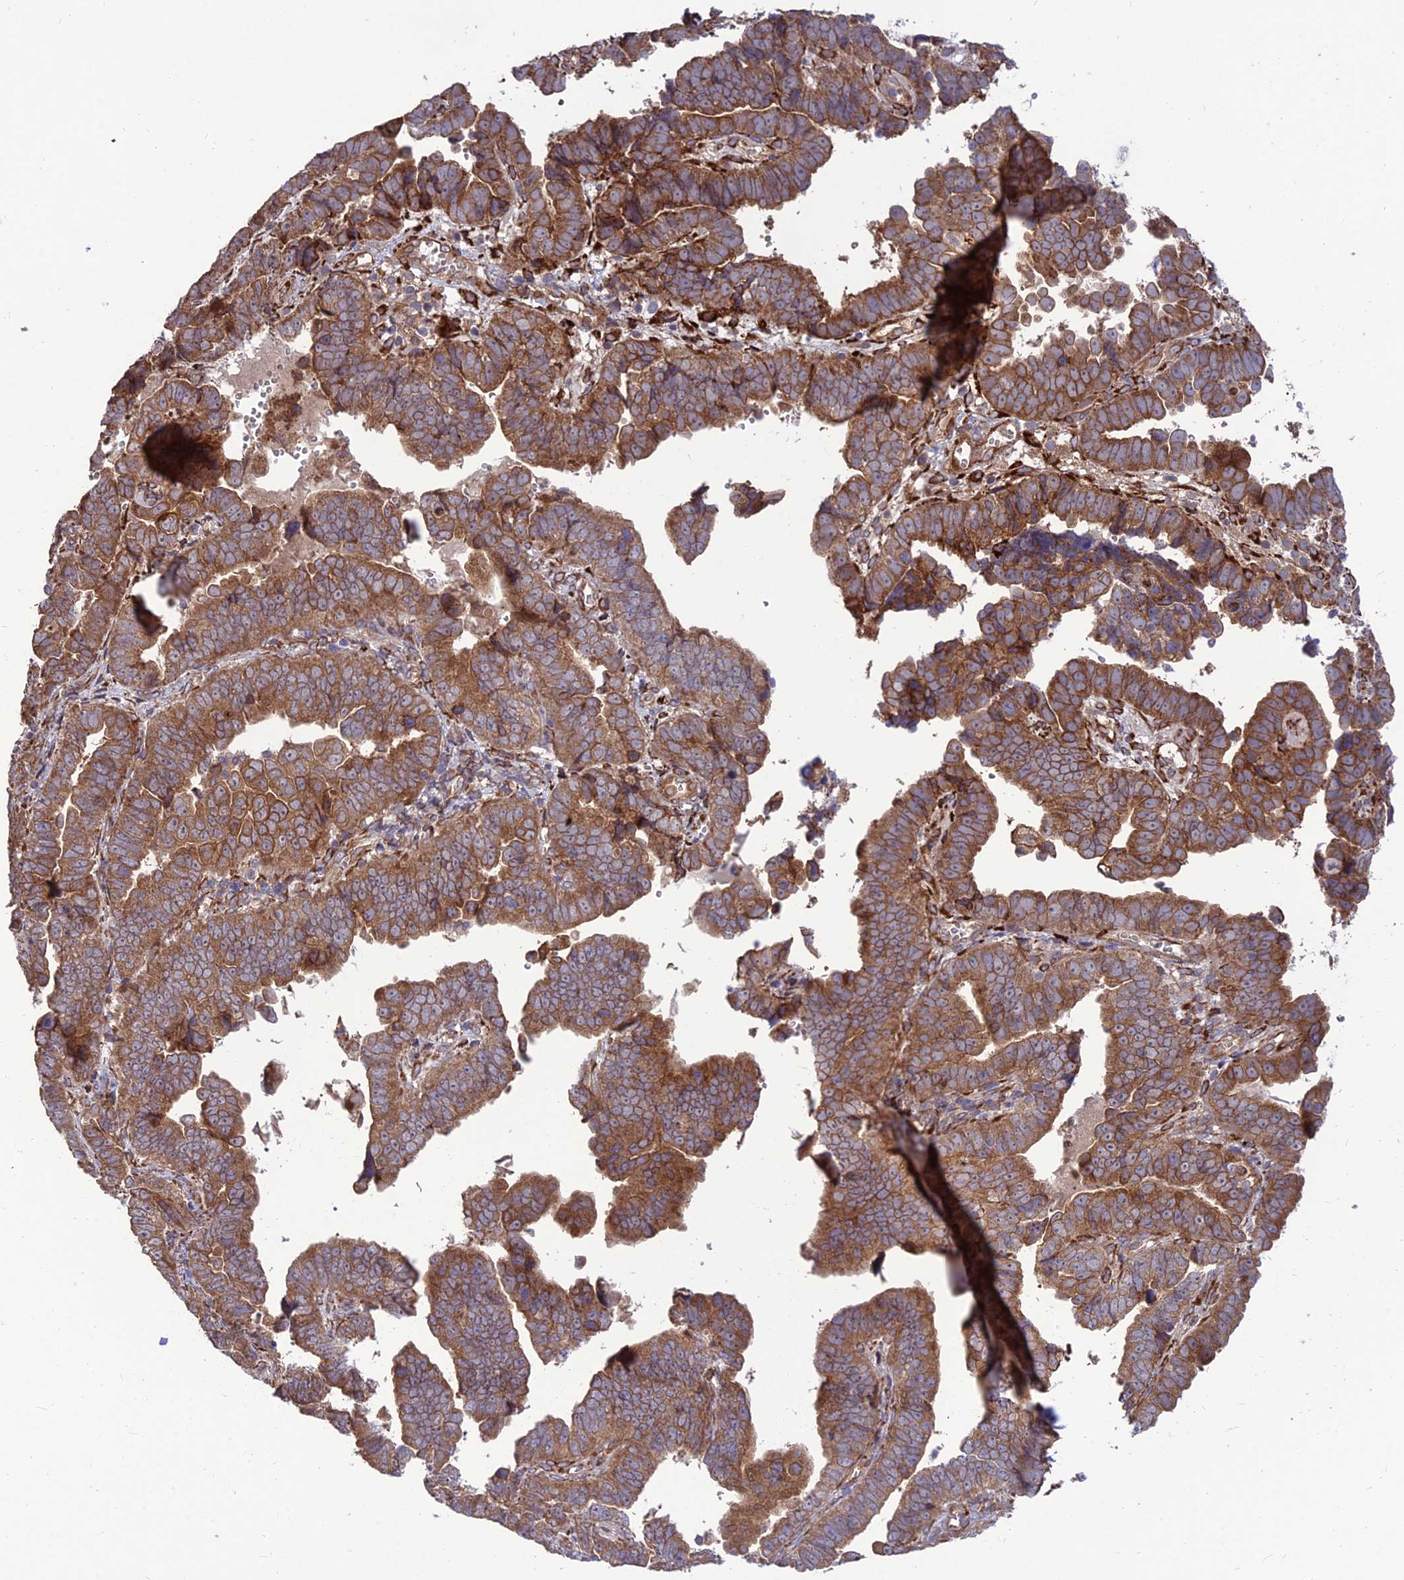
{"staining": {"intensity": "moderate", "quantity": ">75%", "location": "cytoplasmic/membranous"}, "tissue": "endometrial cancer", "cell_type": "Tumor cells", "image_type": "cancer", "snomed": [{"axis": "morphology", "description": "Adenocarcinoma, NOS"}, {"axis": "topography", "description": "Endometrium"}], "caption": "Endometrial cancer tissue displays moderate cytoplasmic/membranous expression in about >75% of tumor cells The protein is stained brown, and the nuclei are stained in blue (DAB (3,3'-diaminobenzidine) IHC with brightfield microscopy, high magnification).", "gene": "CRTAP", "patient": {"sex": "female", "age": 75}}